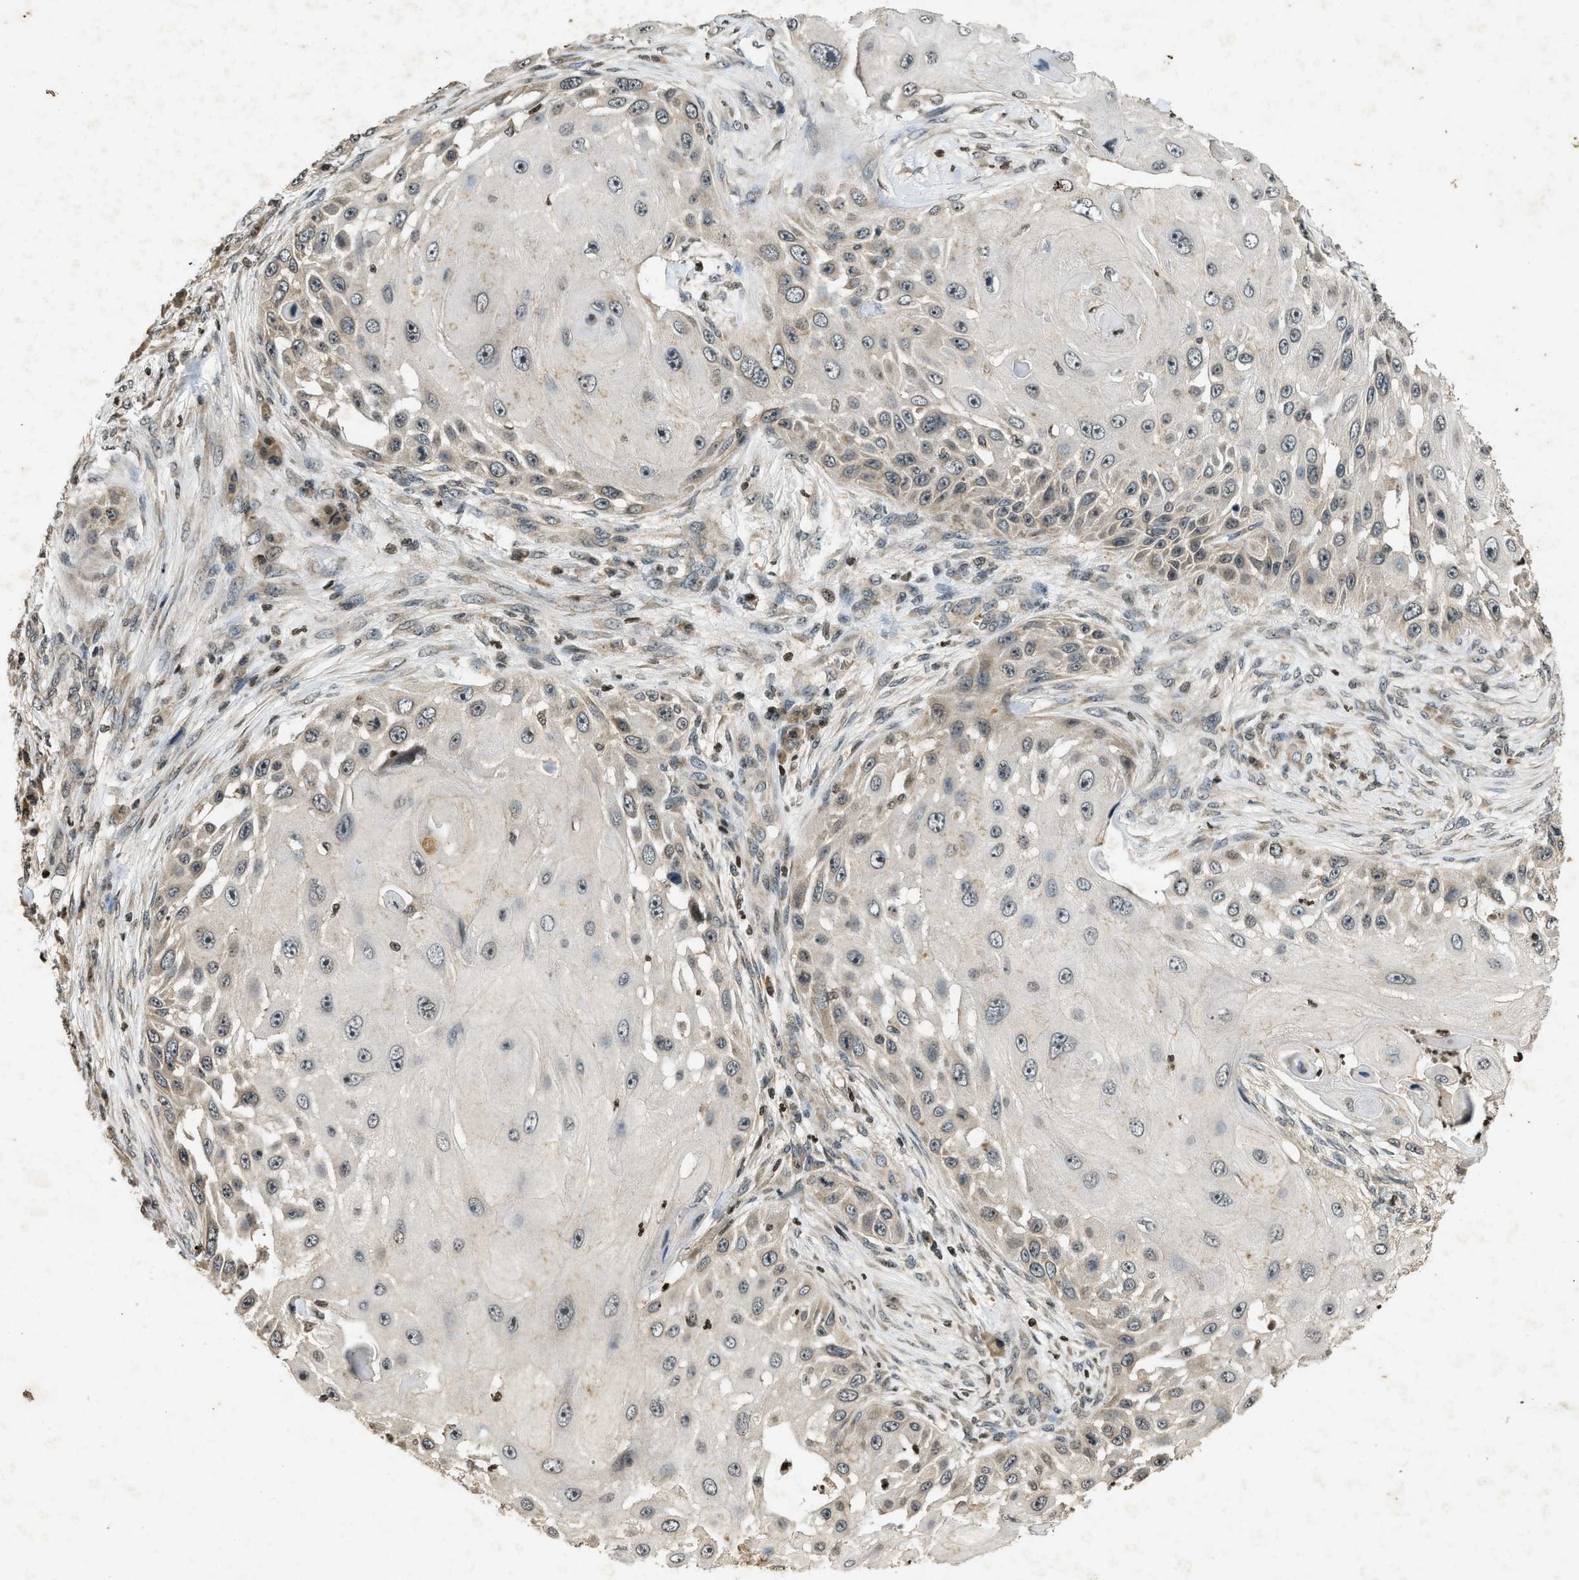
{"staining": {"intensity": "moderate", "quantity": "25%-75%", "location": "nuclear"}, "tissue": "skin cancer", "cell_type": "Tumor cells", "image_type": "cancer", "snomed": [{"axis": "morphology", "description": "Squamous cell carcinoma, NOS"}, {"axis": "topography", "description": "Skin"}], "caption": "Protein positivity by IHC reveals moderate nuclear positivity in about 25%-75% of tumor cells in skin cancer. (Brightfield microscopy of DAB IHC at high magnification).", "gene": "SIAH1", "patient": {"sex": "female", "age": 44}}